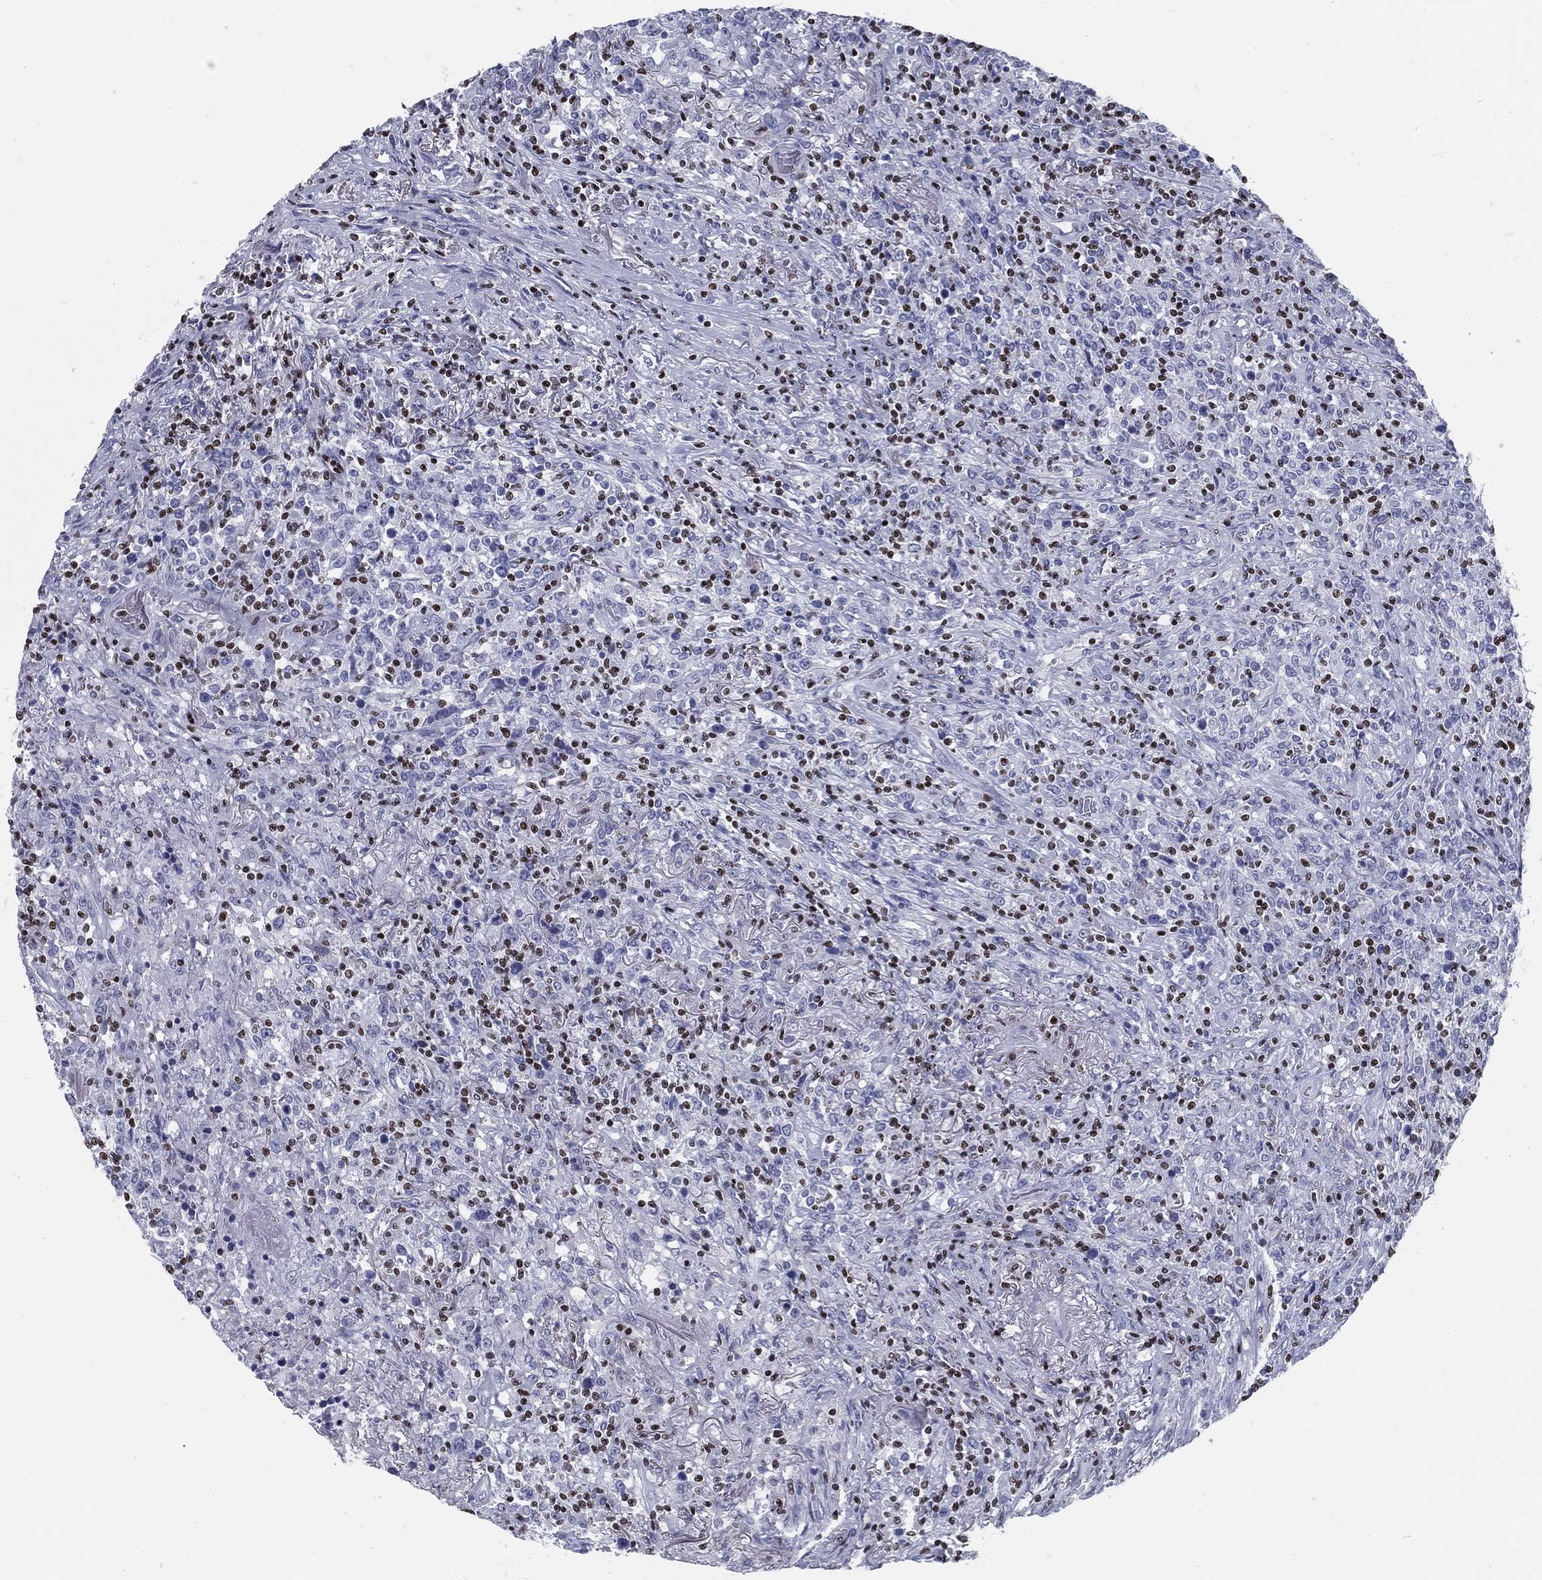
{"staining": {"intensity": "strong", "quantity": "<25%", "location": "nuclear"}, "tissue": "lymphoma", "cell_type": "Tumor cells", "image_type": "cancer", "snomed": [{"axis": "morphology", "description": "Malignant lymphoma, non-Hodgkin's type, High grade"}, {"axis": "topography", "description": "Lung"}], "caption": "IHC micrograph of human high-grade malignant lymphoma, non-Hodgkin's type stained for a protein (brown), which demonstrates medium levels of strong nuclear staining in approximately <25% of tumor cells.", "gene": "PYHIN1", "patient": {"sex": "male", "age": 79}}